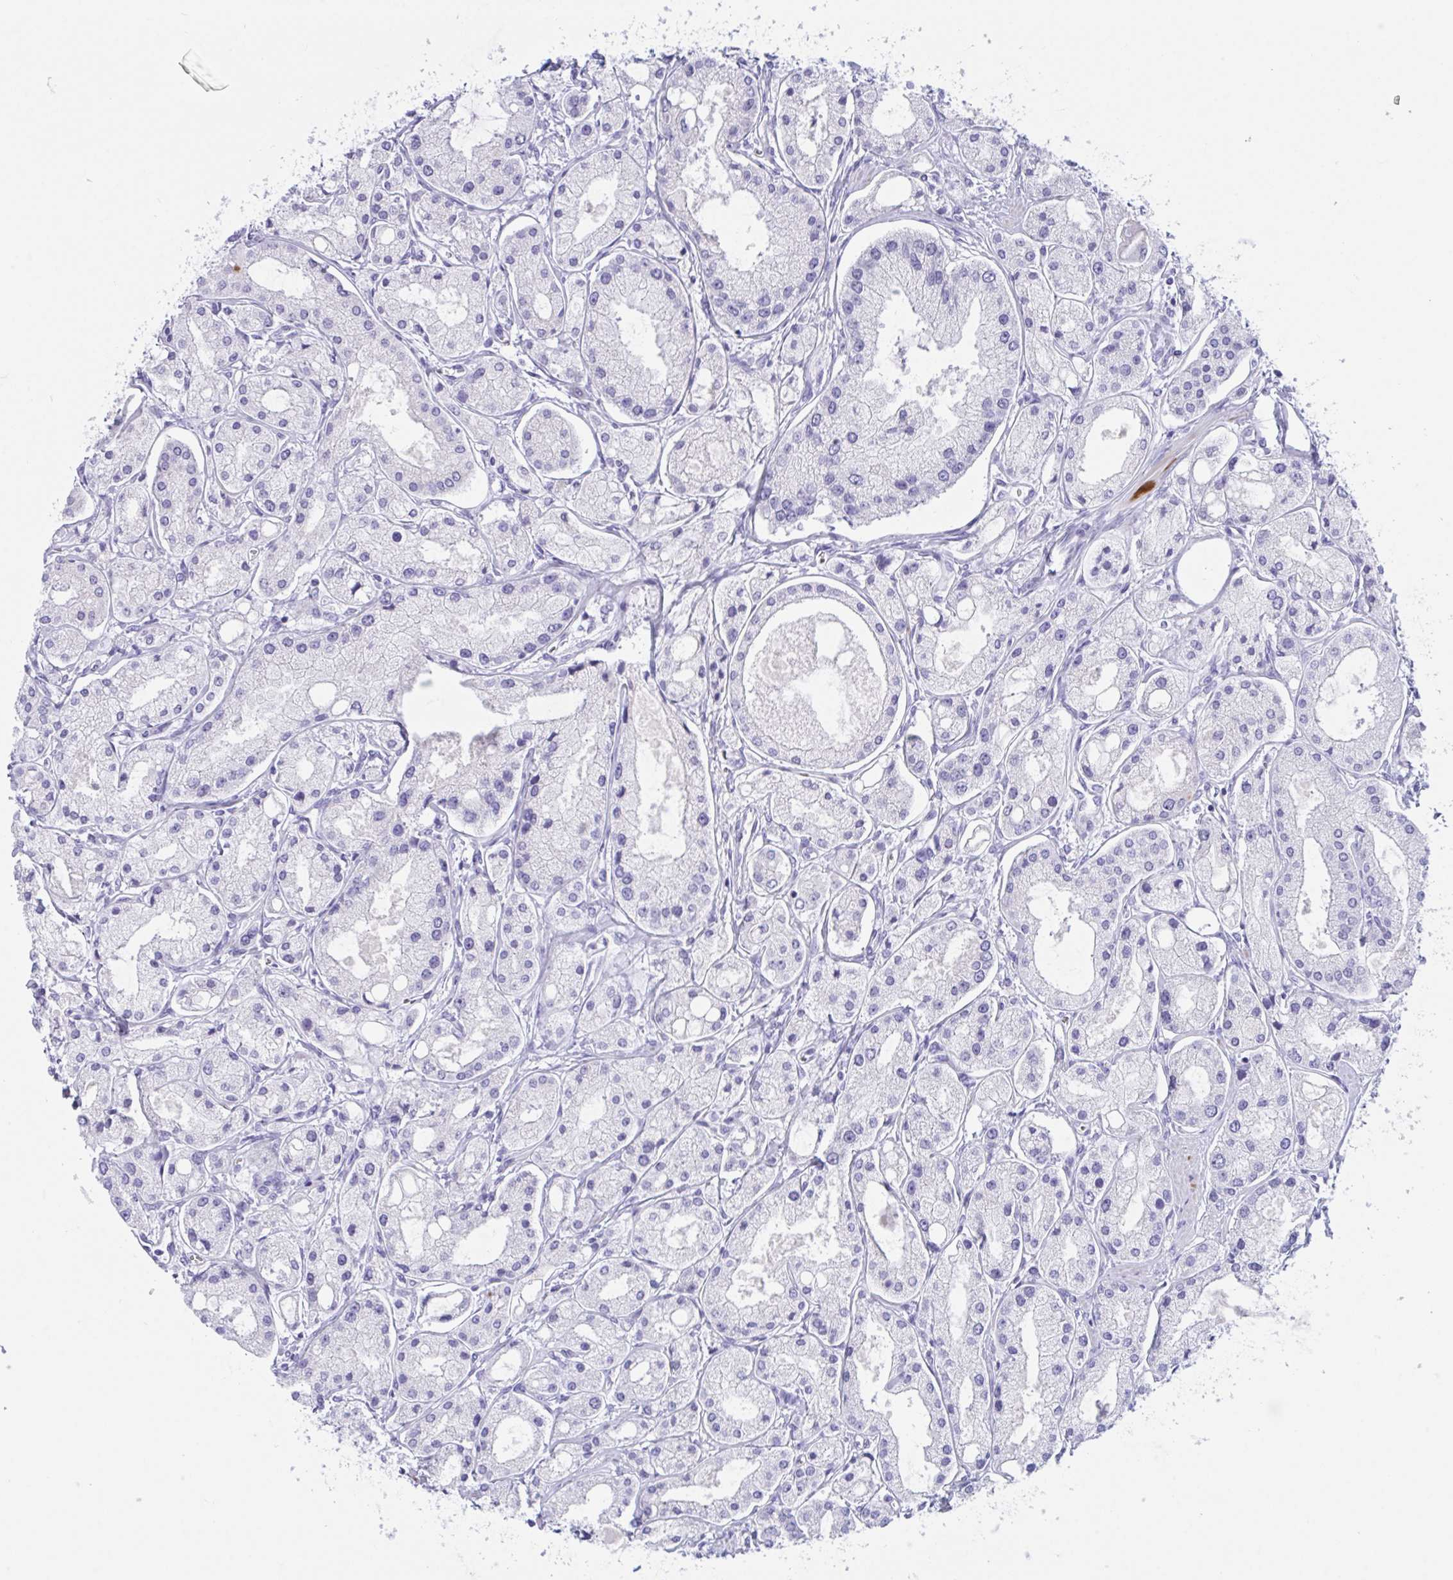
{"staining": {"intensity": "negative", "quantity": "none", "location": "none"}, "tissue": "prostate cancer", "cell_type": "Tumor cells", "image_type": "cancer", "snomed": [{"axis": "morphology", "description": "Adenocarcinoma, High grade"}, {"axis": "topography", "description": "Prostate"}], "caption": "Immunohistochemistry (IHC) of human prostate adenocarcinoma (high-grade) displays no expression in tumor cells.", "gene": "OXLD1", "patient": {"sex": "male", "age": 66}}